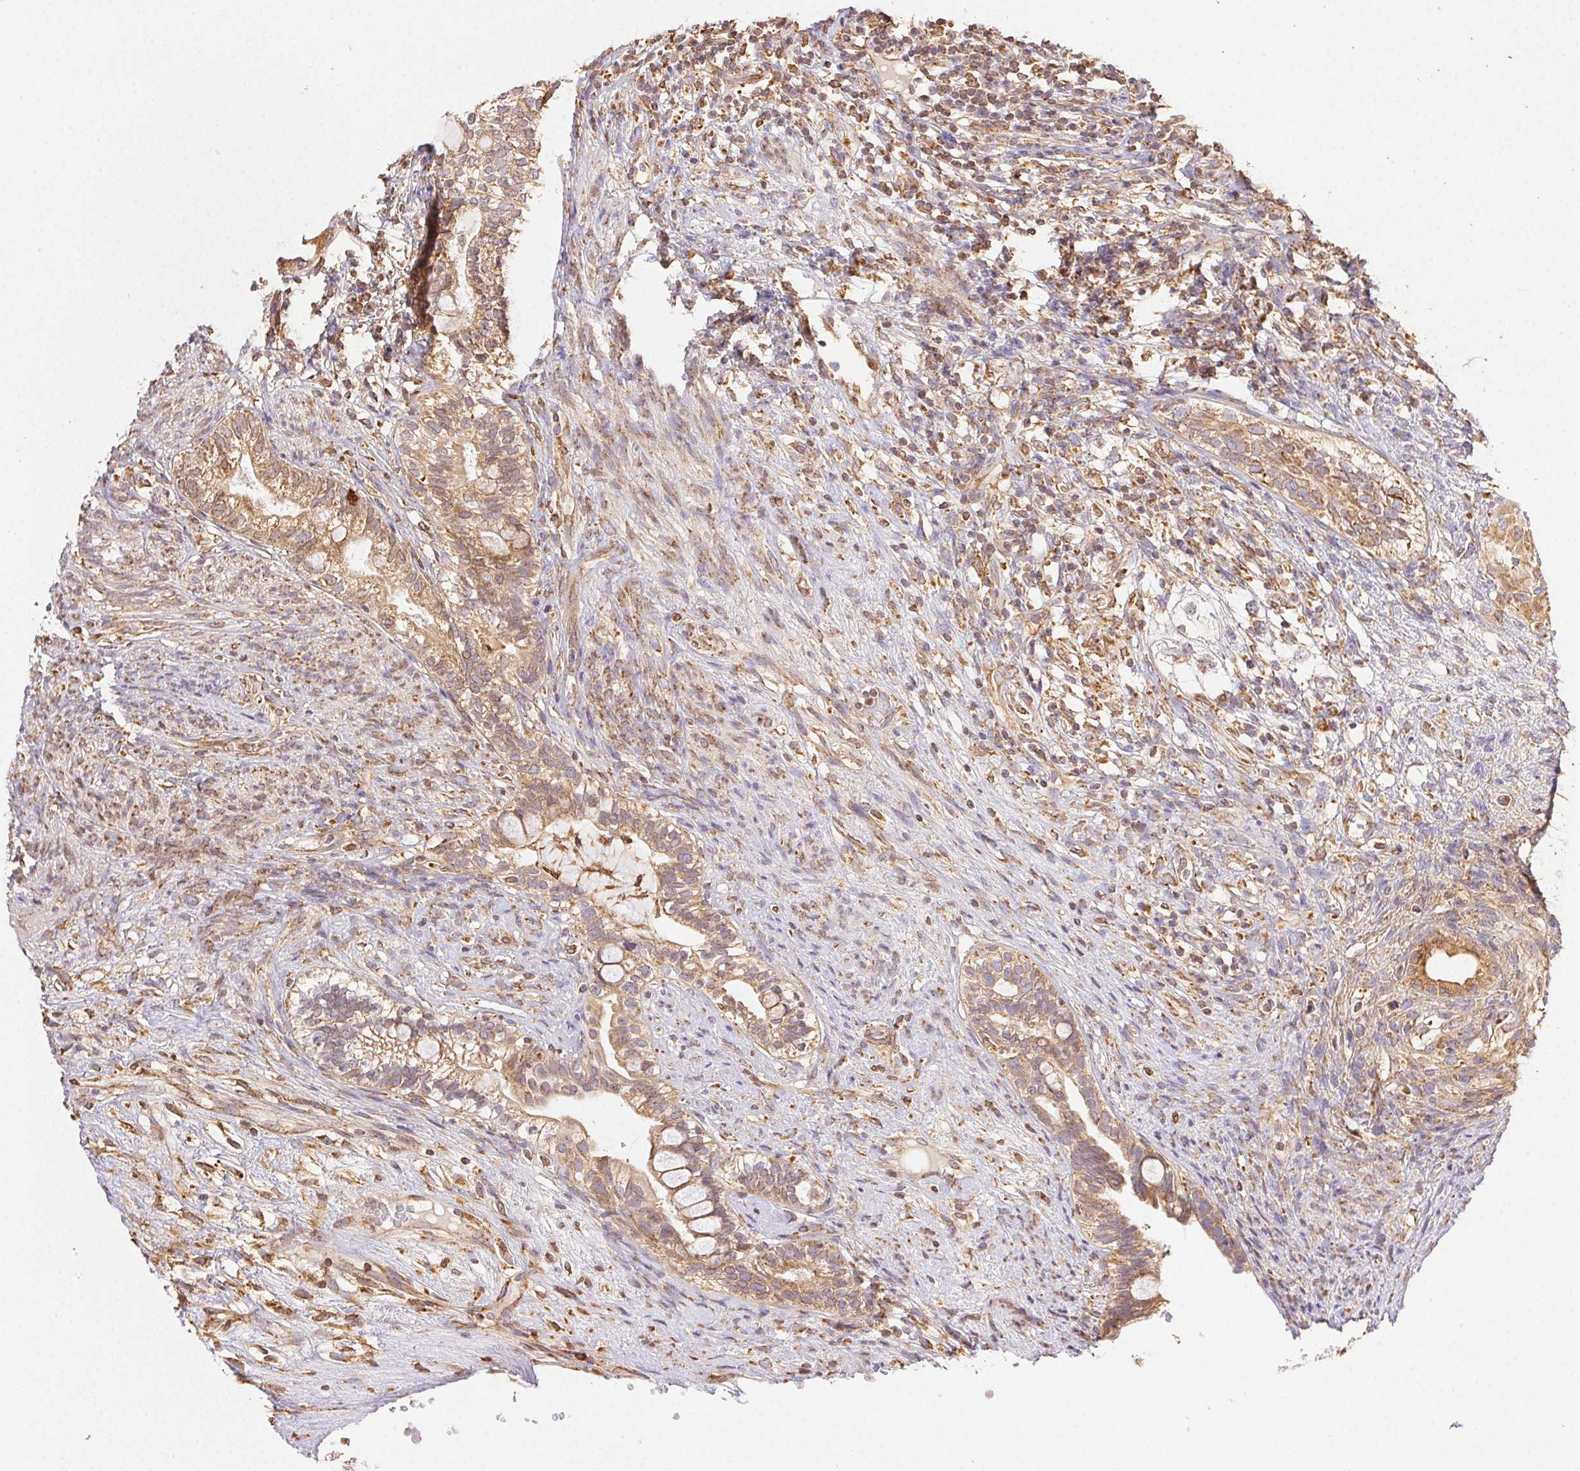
{"staining": {"intensity": "weak", "quantity": ">75%", "location": "cytoplasmic/membranous"}, "tissue": "testis cancer", "cell_type": "Tumor cells", "image_type": "cancer", "snomed": [{"axis": "morphology", "description": "Seminoma, NOS"}, {"axis": "morphology", "description": "Carcinoma, Embryonal, NOS"}, {"axis": "topography", "description": "Testis"}], "caption": "A high-resolution photomicrograph shows immunohistochemistry staining of embryonal carcinoma (testis), which displays weak cytoplasmic/membranous staining in about >75% of tumor cells.", "gene": "ENTREP1", "patient": {"sex": "male", "age": 41}}